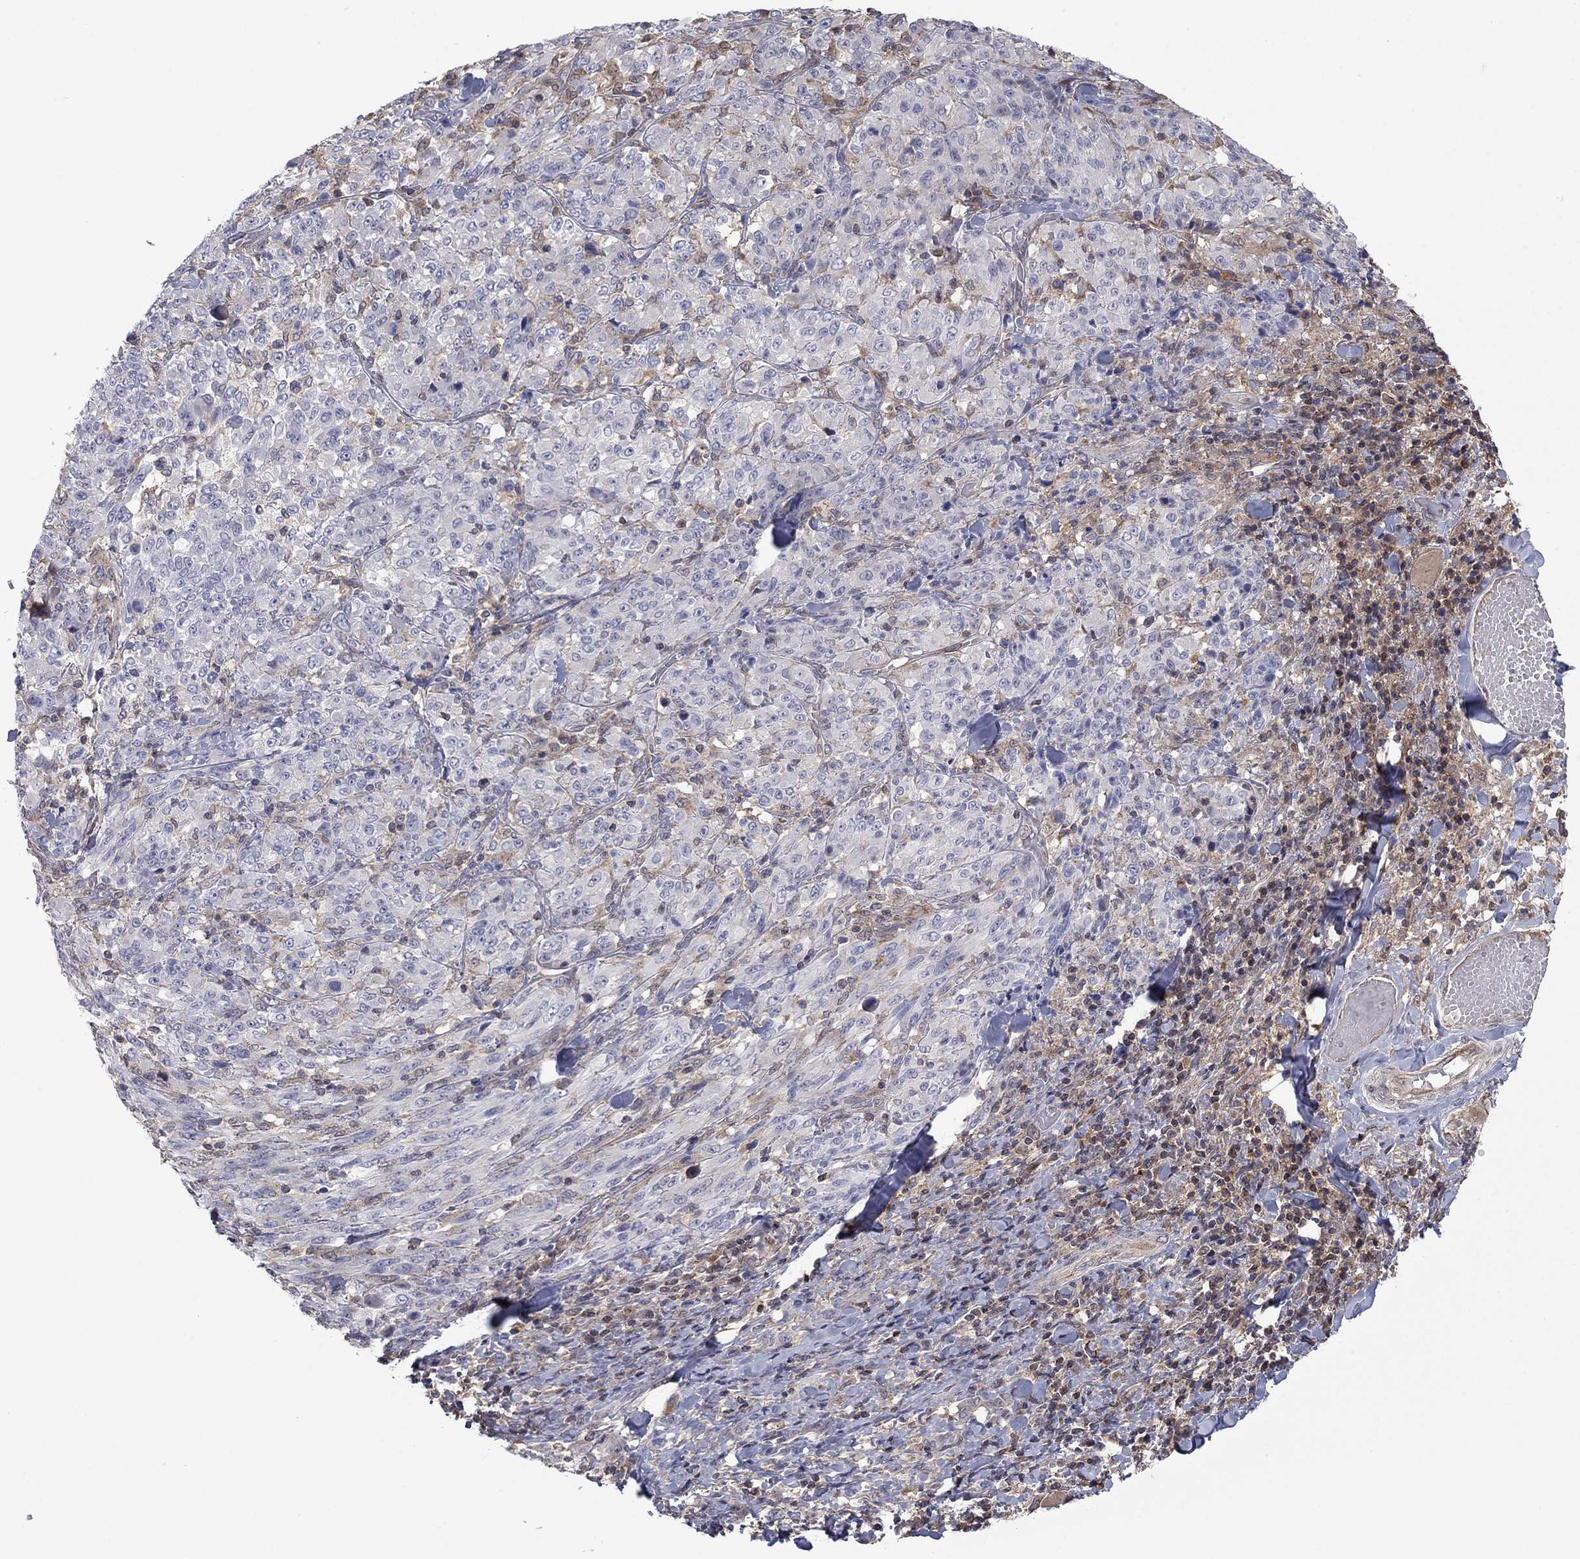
{"staining": {"intensity": "negative", "quantity": "none", "location": "none"}, "tissue": "melanoma", "cell_type": "Tumor cells", "image_type": "cancer", "snomed": [{"axis": "morphology", "description": "Malignant melanoma, NOS"}, {"axis": "topography", "description": "Skin"}], "caption": "Immunohistochemistry (IHC) histopathology image of human malignant melanoma stained for a protein (brown), which displays no expression in tumor cells. (DAB (3,3'-diaminobenzidine) immunohistochemistry visualized using brightfield microscopy, high magnification).", "gene": "GRHPR", "patient": {"sex": "female", "age": 91}}